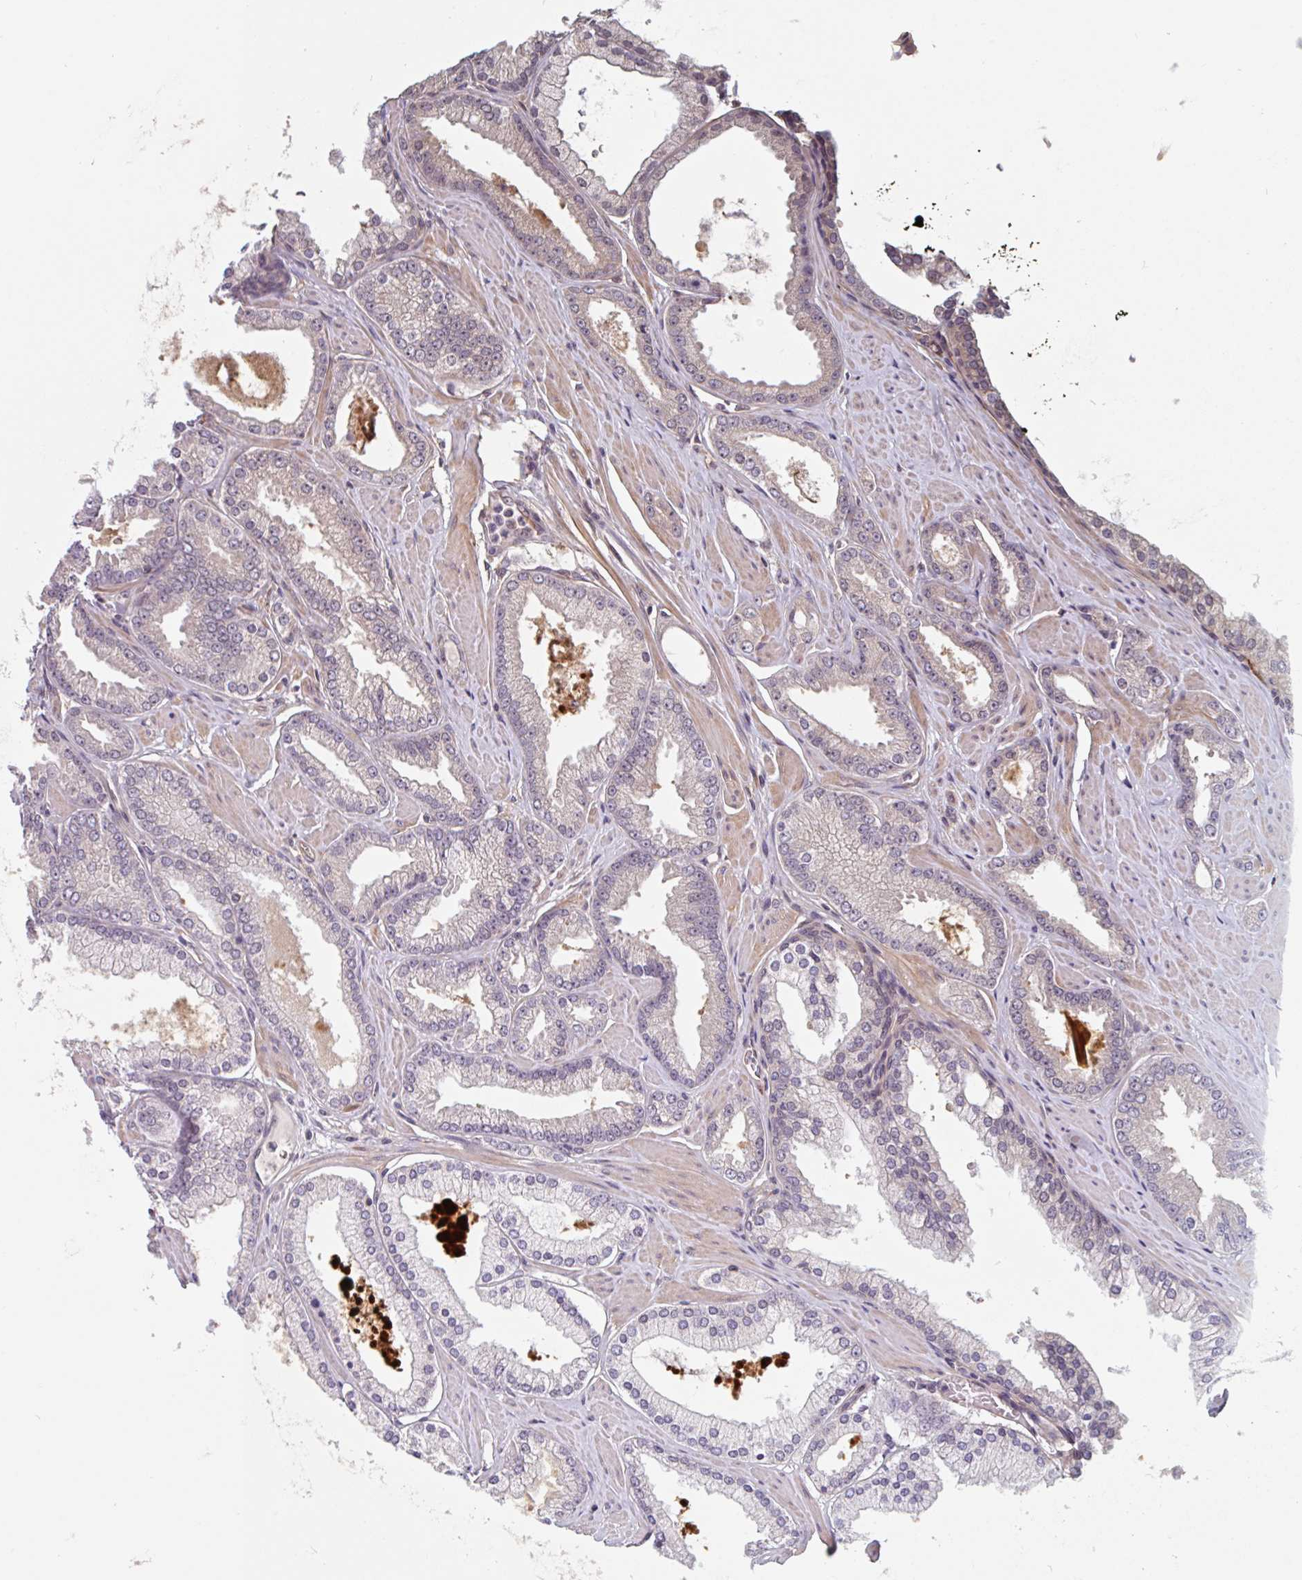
{"staining": {"intensity": "negative", "quantity": "none", "location": "none"}, "tissue": "prostate cancer", "cell_type": "Tumor cells", "image_type": "cancer", "snomed": [{"axis": "morphology", "description": "Adenocarcinoma, Low grade"}, {"axis": "topography", "description": "Prostate"}], "caption": "Prostate low-grade adenocarcinoma stained for a protein using immunohistochemistry reveals no expression tumor cells.", "gene": "NUB1", "patient": {"sex": "male", "age": 42}}